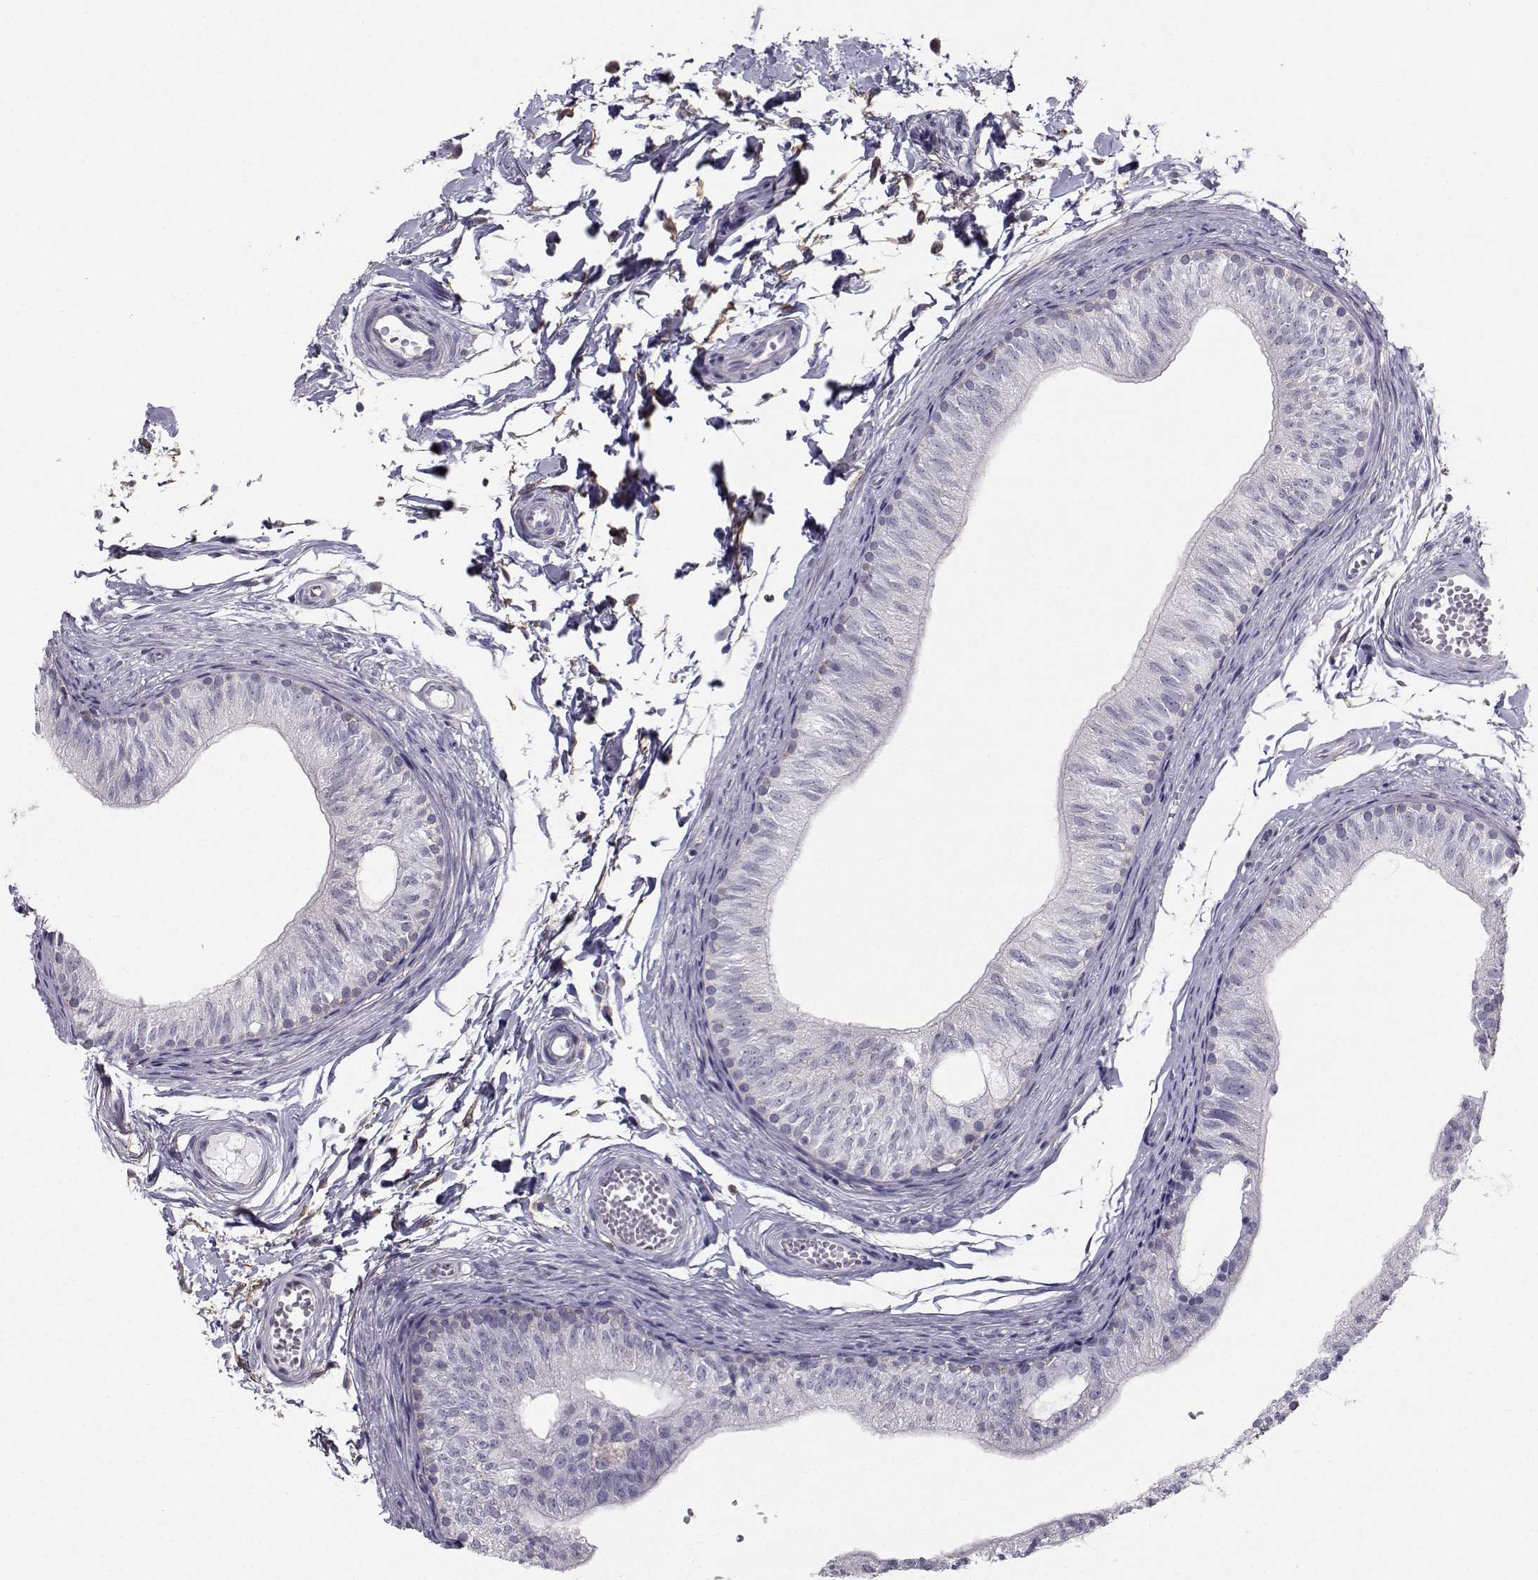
{"staining": {"intensity": "negative", "quantity": "none", "location": "none"}, "tissue": "epididymis", "cell_type": "Glandular cells", "image_type": "normal", "snomed": [{"axis": "morphology", "description": "Normal tissue, NOS"}, {"axis": "topography", "description": "Epididymis"}], "caption": "Photomicrograph shows no protein staining in glandular cells of benign epididymis. Brightfield microscopy of immunohistochemistry (IHC) stained with DAB (3,3'-diaminobenzidine) (brown) and hematoxylin (blue), captured at high magnification.", "gene": "SPDYE4", "patient": {"sex": "male", "age": 22}}